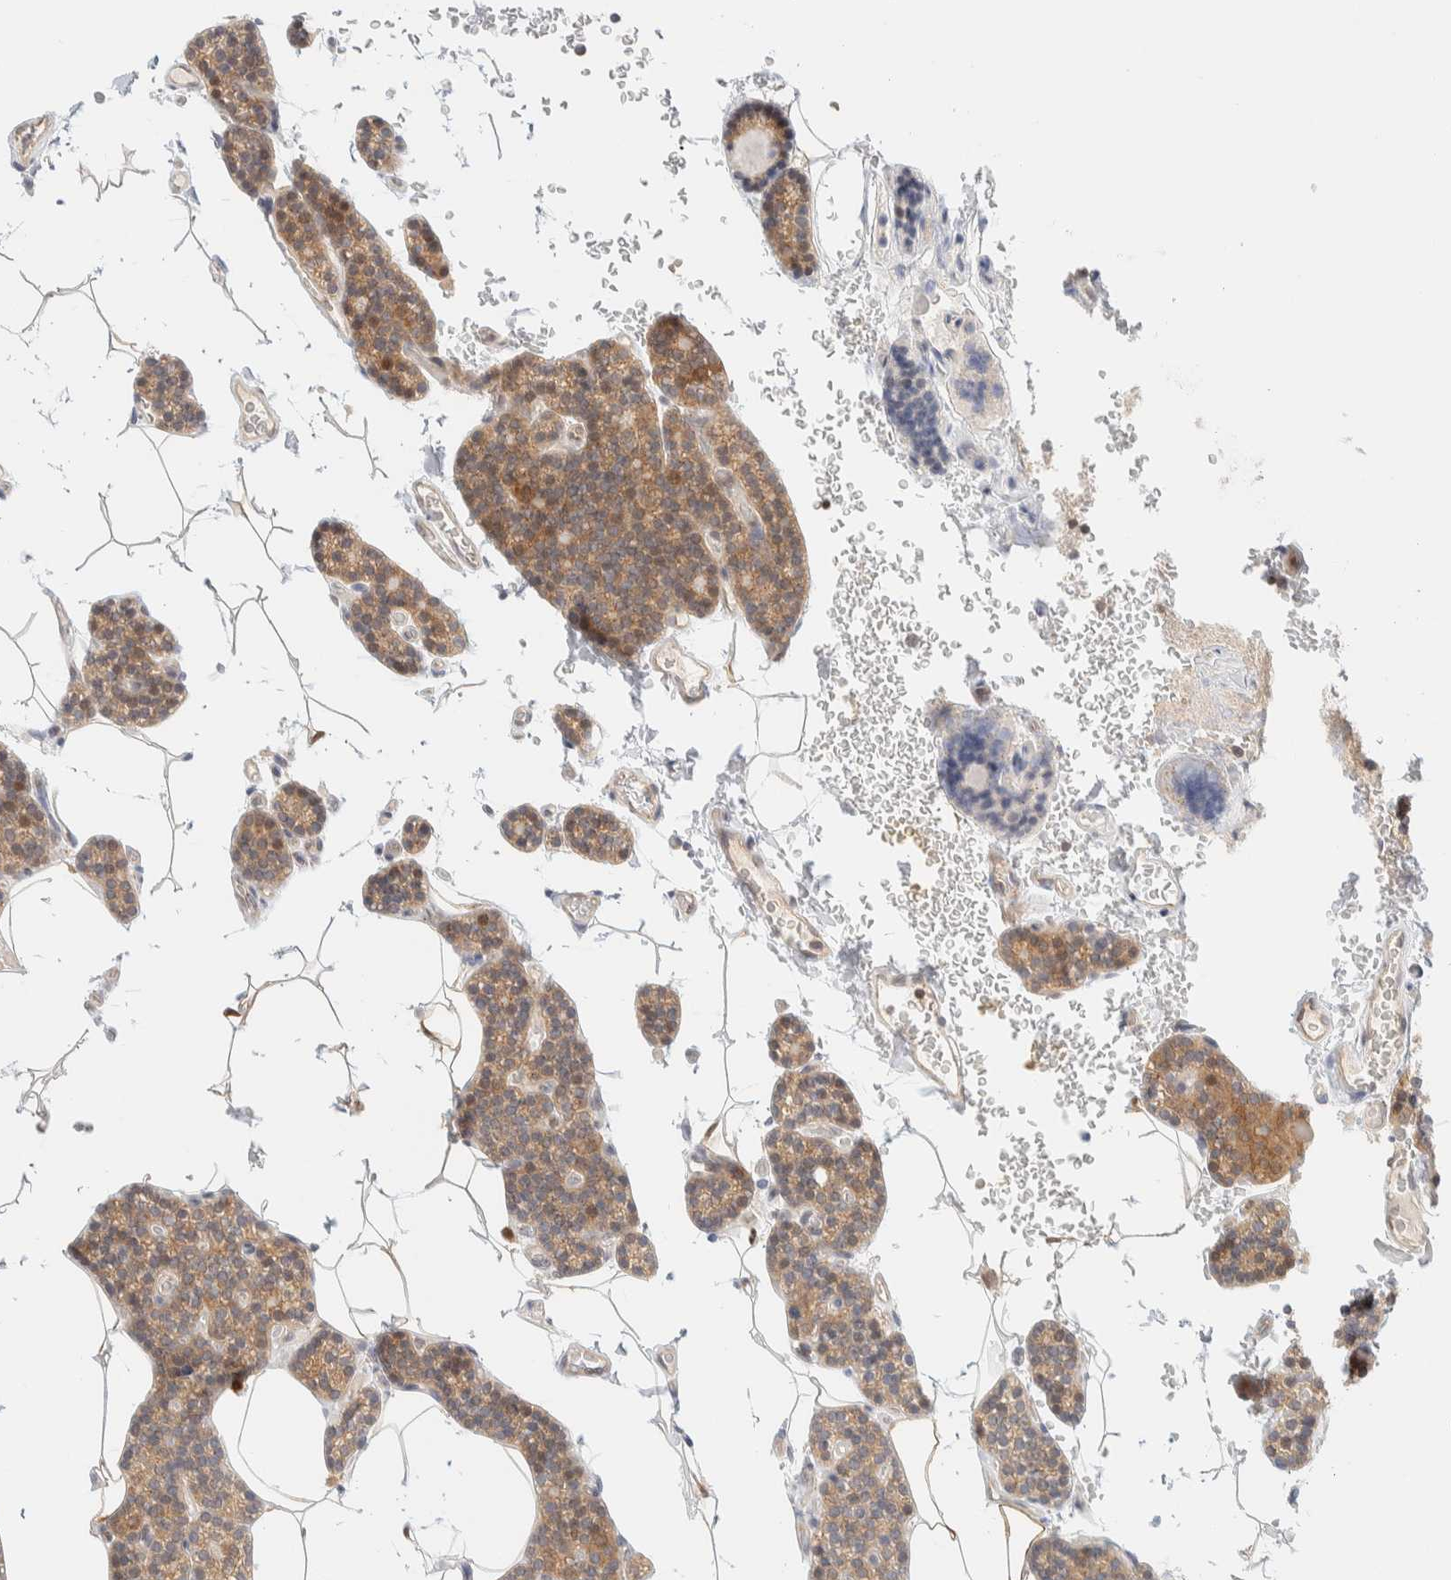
{"staining": {"intensity": "moderate", "quantity": ">75%", "location": "cytoplasmic/membranous"}, "tissue": "parathyroid gland", "cell_type": "Glandular cells", "image_type": "normal", "snomed": [{"axis": "morphology", "description": "Normal tissue, NOS"}, {"axis": "topography", "description": "Parathyroid gland"}], "caption": "Immunohistochemistry (DAB (3,3'-diaminobenzidine)) staining of benign parathyroid gland exhibits moderate cytoplasmic/membranous protein expression in about >75% of glandular cells. Nuclei are stained in blue.", "gene": "PCYT2", "patient": {"sex": "male", "age": 52}}